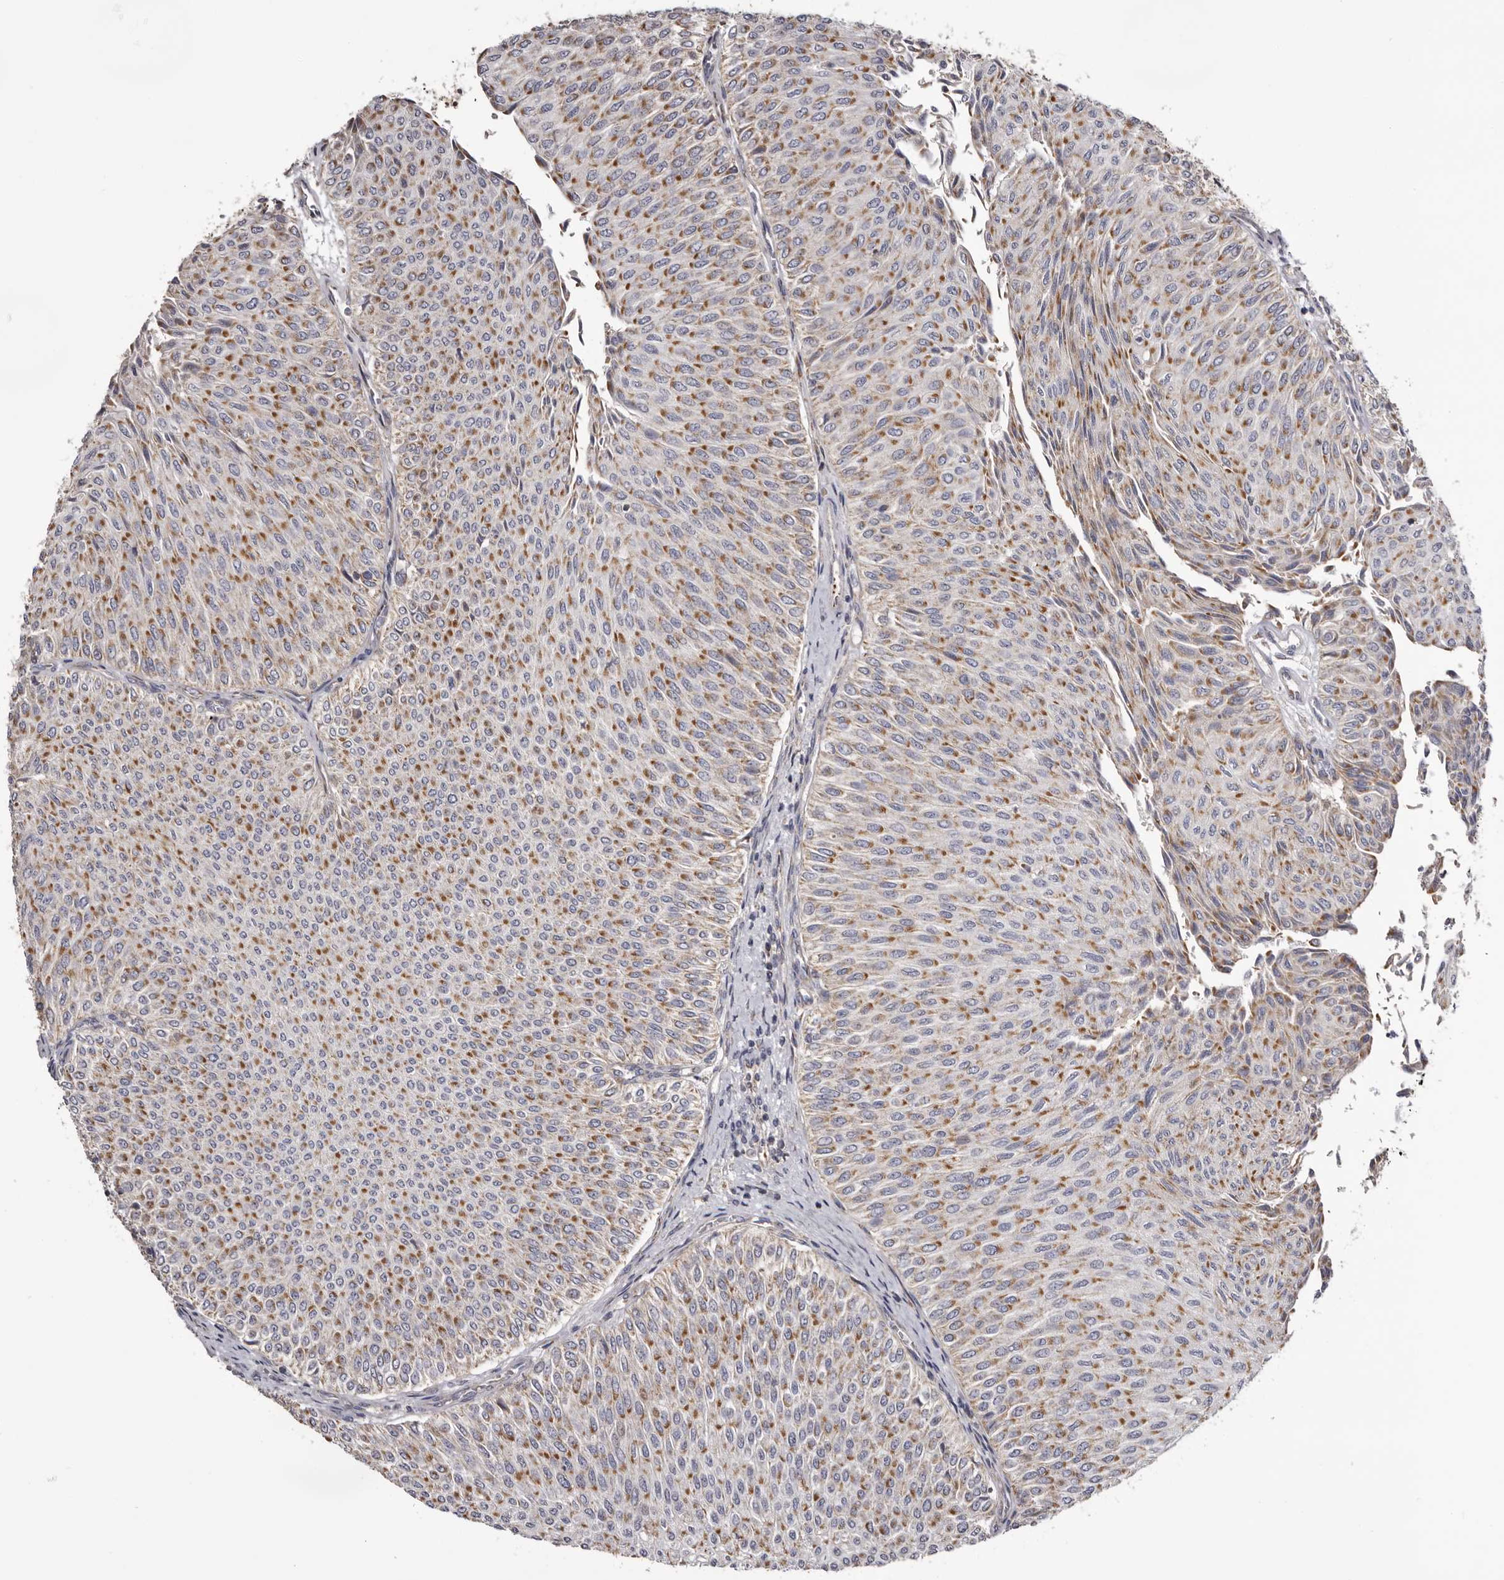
{"staining": {"intensity": "moderate", "quantity": ">75%", "location": "cytoplasmic/membranous"}, "tissue": "urothelial cancer", "cell_type": "Tumor cells", "image_type": "cancer", "snomed": [{"axis": "morphology", "description": "Urothelial carcinoma, Low grade"}, {"axis": "topography", "description": "Urinary bladder"}], "caption": "Urothelial carcinoma (low-grade) stained with DAB (3,3'-diaminobenzidine) IHC shows medium levels of moderate cytoplasmic/membranous staining in about >75% of tumor cells. (brown staining indicates protein expression, while blue staining denotes nuclei).", "gene": "MECR", "patient": {"sex": "male", "age": 78}}